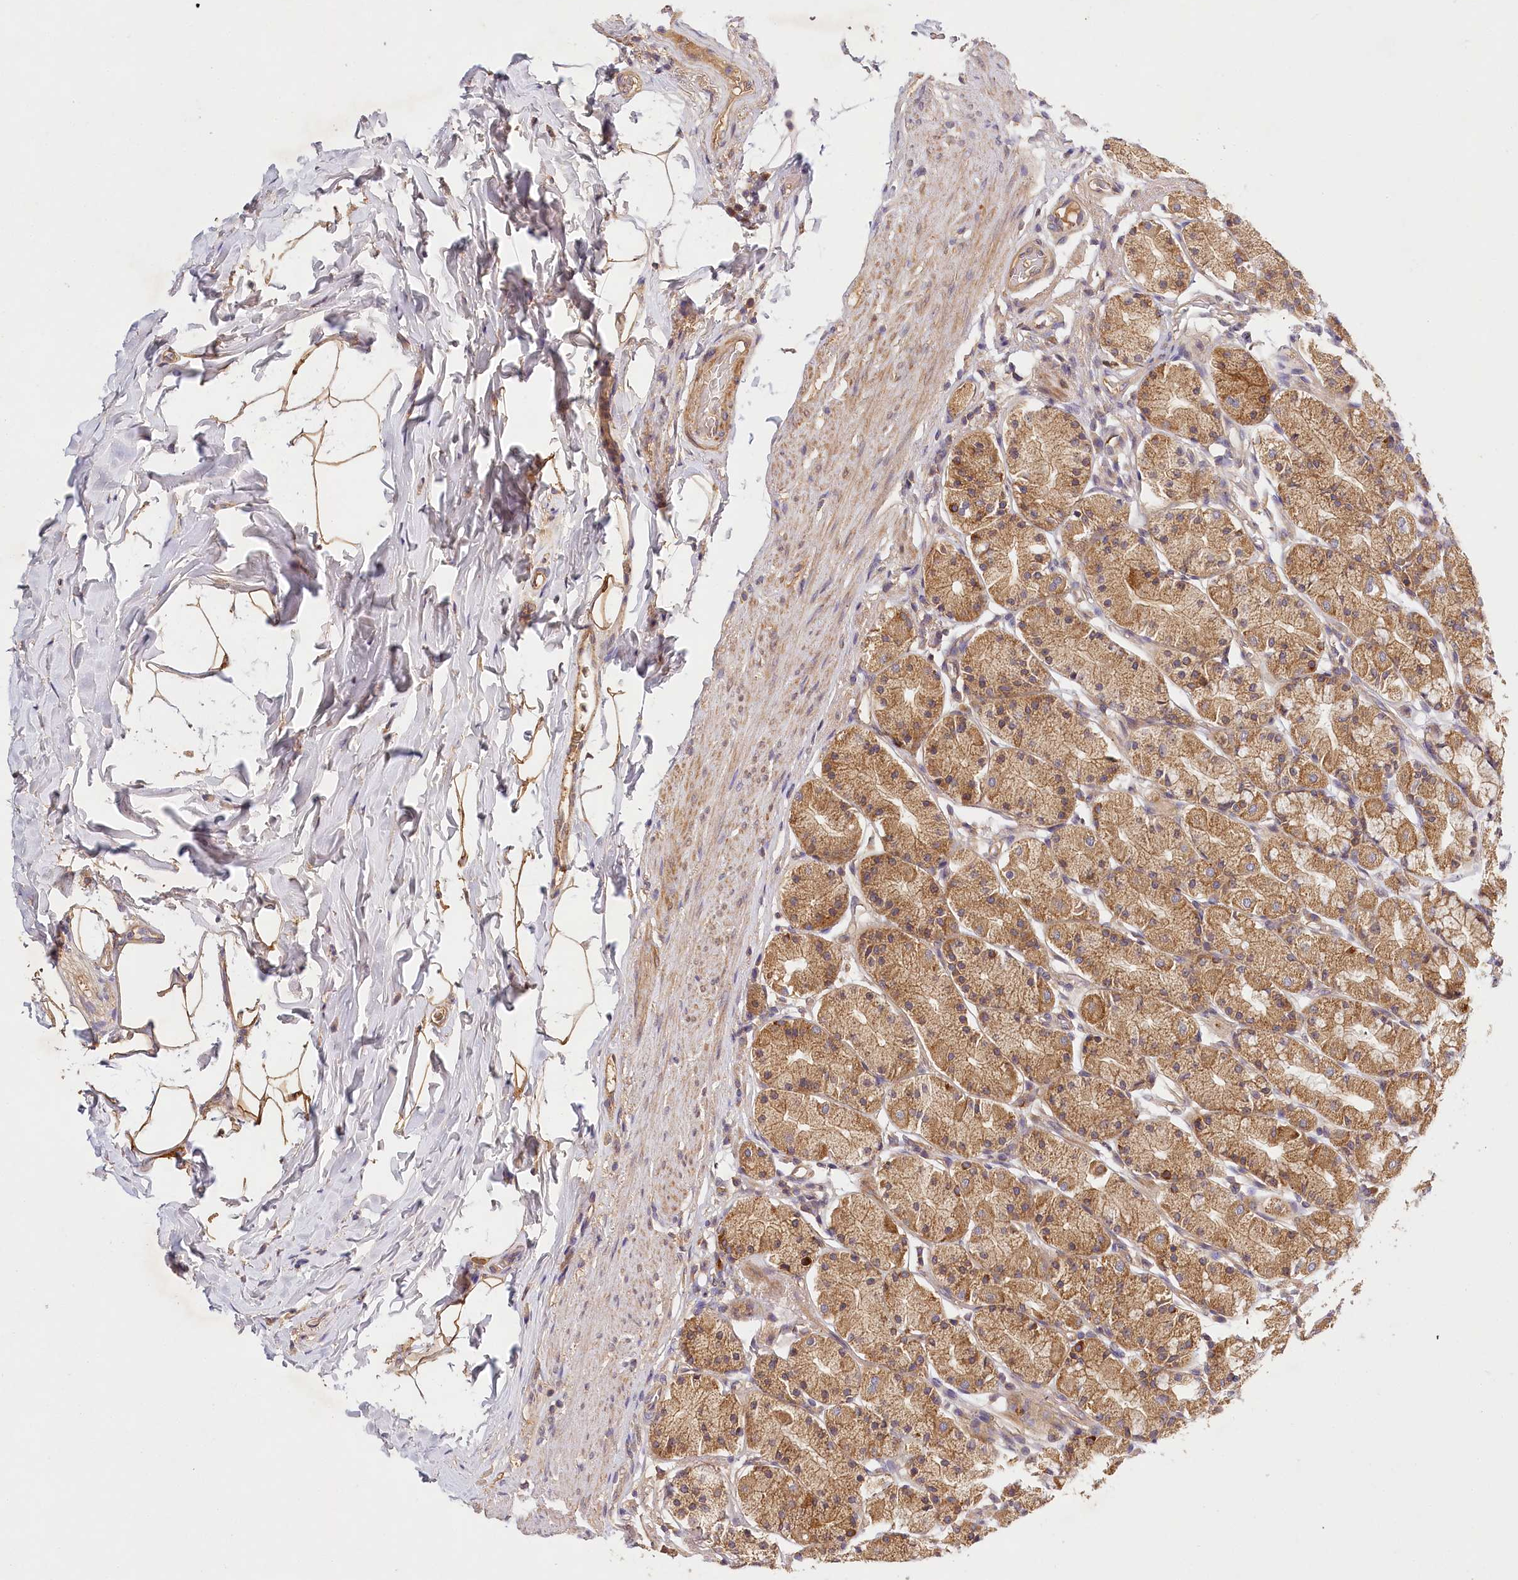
{"staining": {"intensity": "strong", "quantity": ">75%", "location": "cytoplasmic/membranous"}, "tissue": "stomach", "cell_type": "Glandular cells", "image_type": "normal", "snomed": [{"axis": "morphology", "description": "Normal tissue, NOS"}, {"axis": "topography", "description": "Stomach, upper"}], "caption": "IHC image of unremarkable stomach stained for a protein (brown), which shows high levels of strong cytoplasmic/membranous positivity in about >75% of glandular cells.", "gene": "LSS", "patient": {"sex": "male", "age": 68}}